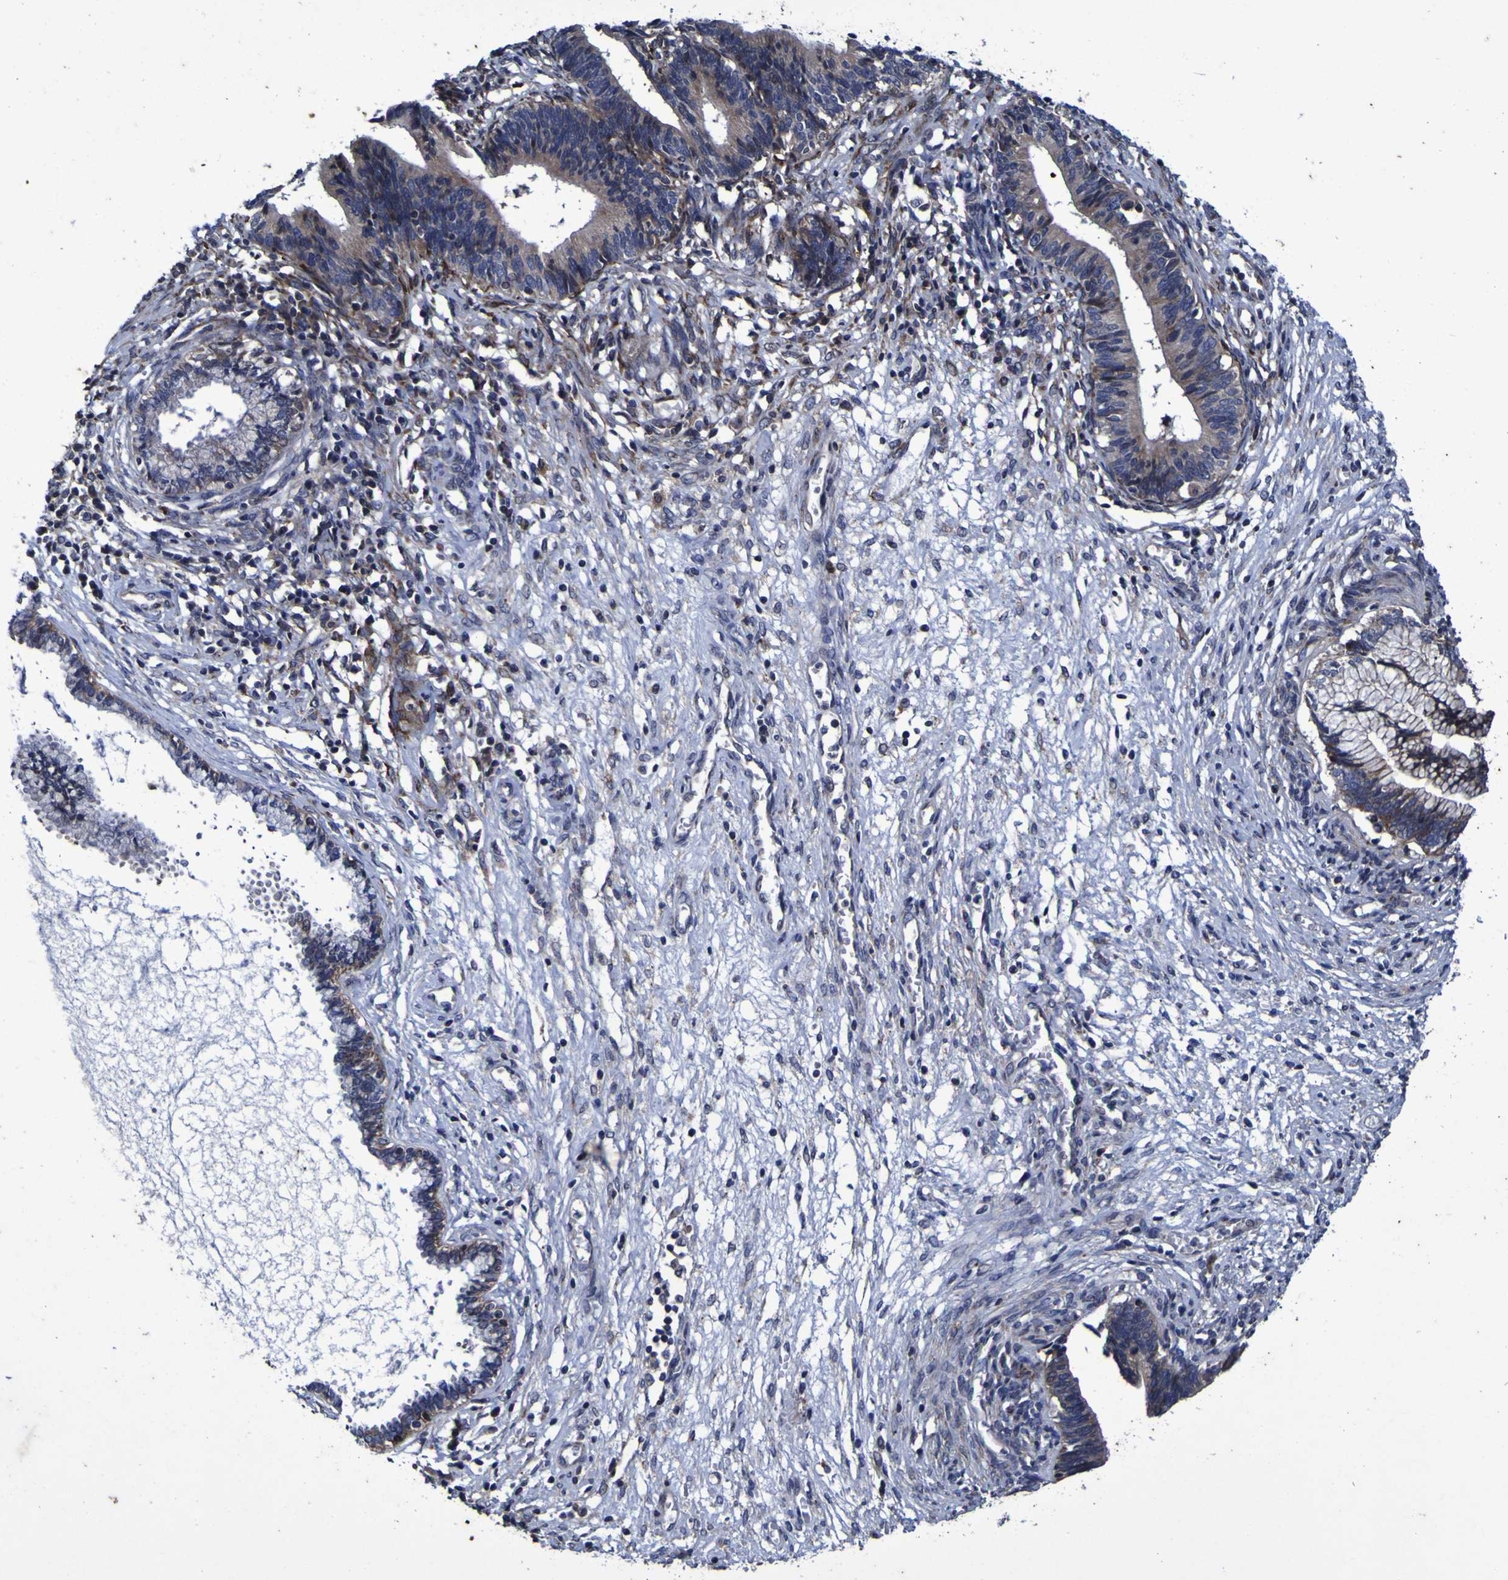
{"staining": {"intensity": "moderate", "quantity": "<25%", "location": "cytoplasmic/membranous"}, "tissue": "cervical cancer", "cell_type": "Tumor cells", "image_type": "cancer", "snomed": [{"axis": "morphology", "description": "Adenocarcinoma, NOS"}, {"axis": "topography", "description": "Cervix"}], "caption": "A high-resolution histopathology image shows immunohistochemistry staining of cervical cancer (adenocarcinoma), which shows moderate cytoplasmic/membranous positivity in approximately <25% of tumor cells.", "gene": "P3H1", "patient": {"sex": "female", "age": 44}}